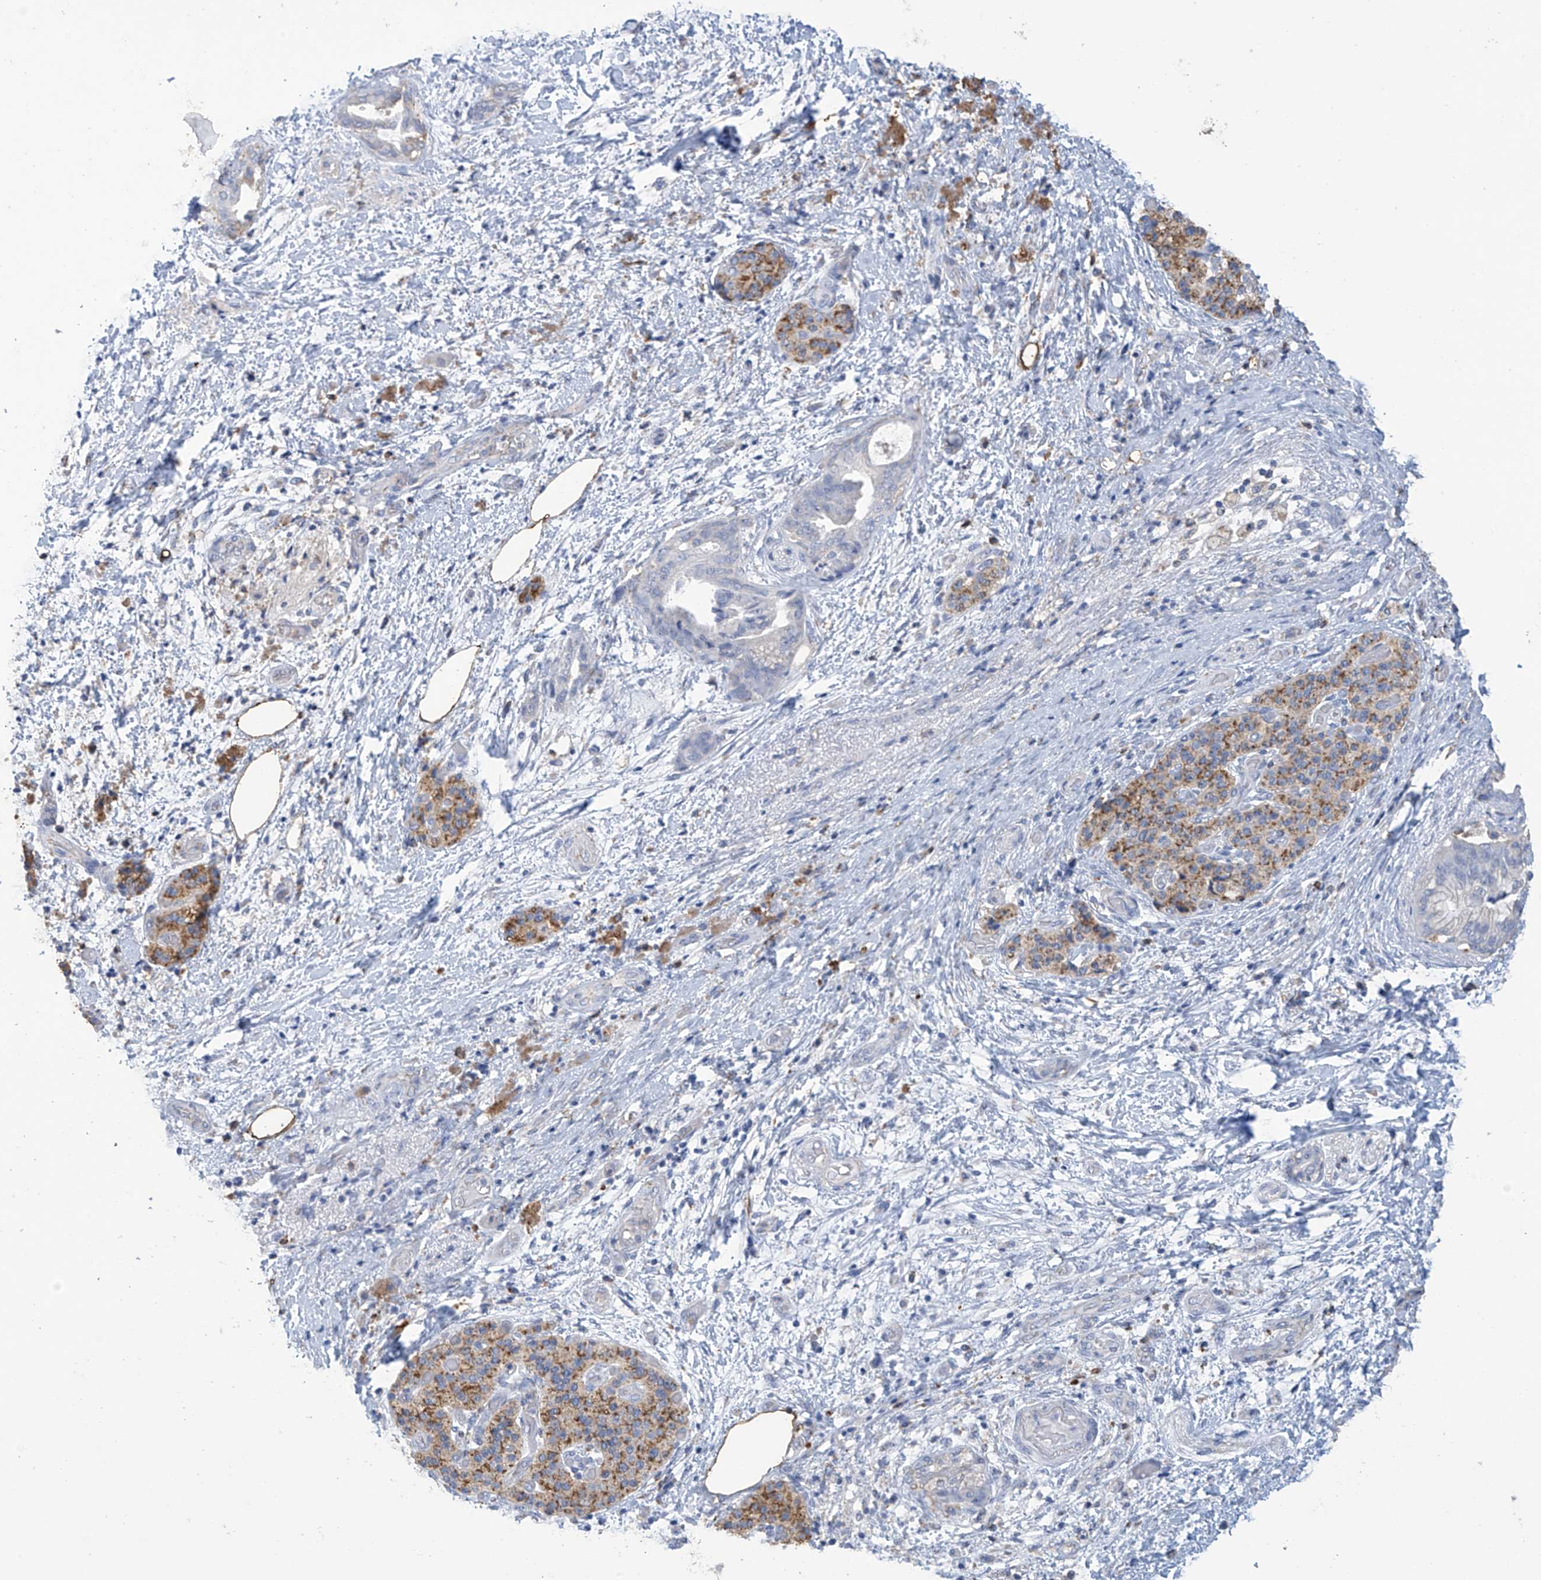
{"staining": {"intensity": "moderate", "quantity": ">75%", "location": "cytoplasmic/membranous"}, "tissue": "pancreatic cancer", "cell_type": "Tumor cells", "image_type": "cancer", "snomed": [{"axis": "morphology", "description": "Normal tissue, NOS"}, {"axis": "morphology", "description": "Adenocarcinoma, NOS"}, {"axis": "topography", "description": "Pancreas"}, {"axis": "topography", "description": "Peripheral nerve tissue"}], "caption": "DAB (3,3'-diaminobenzidine) immunohistochemical staining of human adenocarcinoma (pancreatic) displays moderate cytoplasmic/membranous protein staining in approximately >75% of tumor cells.", "gene": "OGT", "patient": {"sex": "female", "age": 63}}